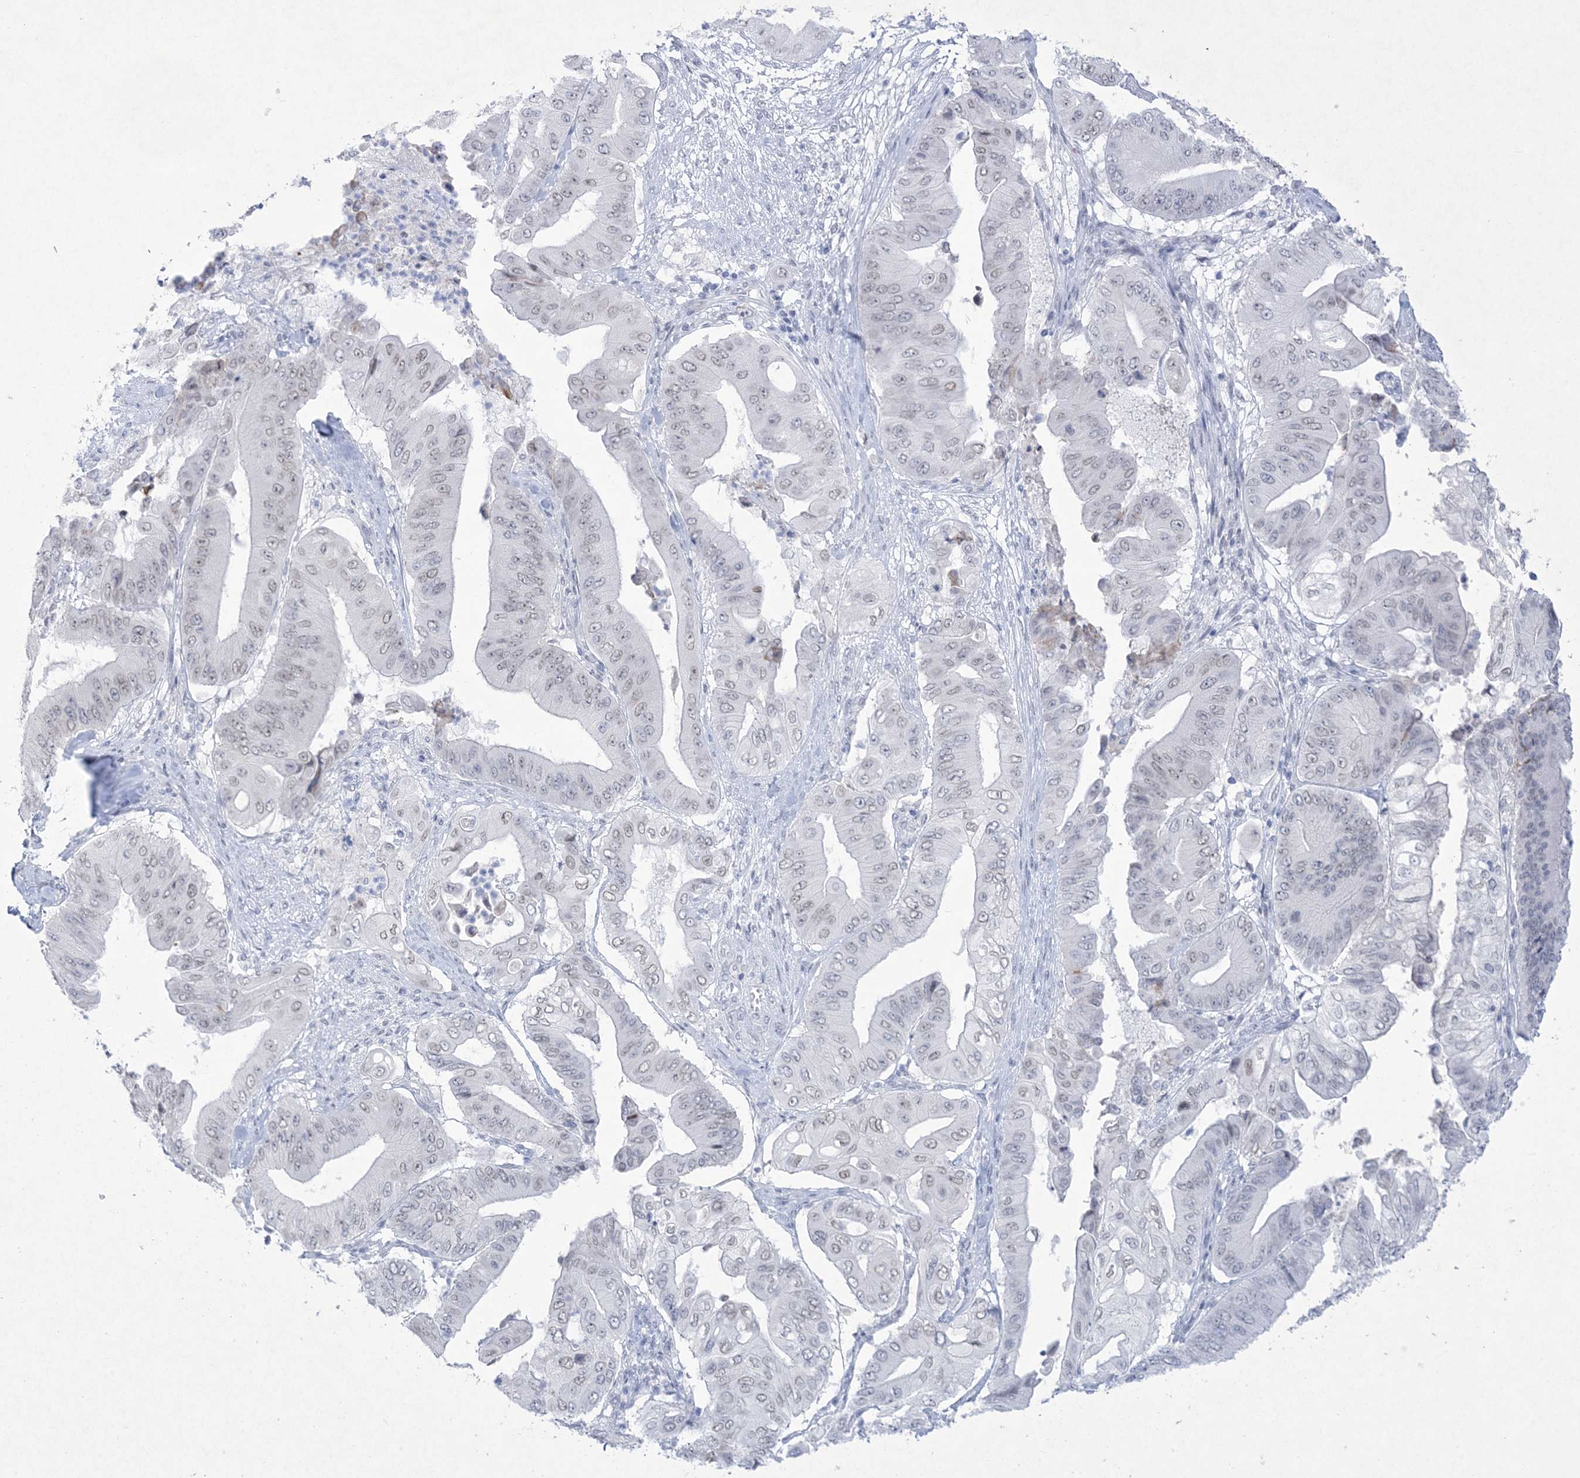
{"staining": {"intensity": "weak", "quantity": "<25%", "location": "nuclear"}, "tissue": "pancreatic cancer", "cell_type": "Tumor cells", "image_type": "cancer", "snomed": [{"axis": "morphology", "description": "Adenocarcinoma, NOS"}, {"axis": "topography", "description": "Pancreas"}], "caption": "Immunohistochemistry (IHC) photomicrograph of pancreatic adenocarcinoma stained for a protein (brown), which exhibits no staining in tumor cells.", "gene": "HOMEZ", "patient": {"sex": "female", "age": 77}}